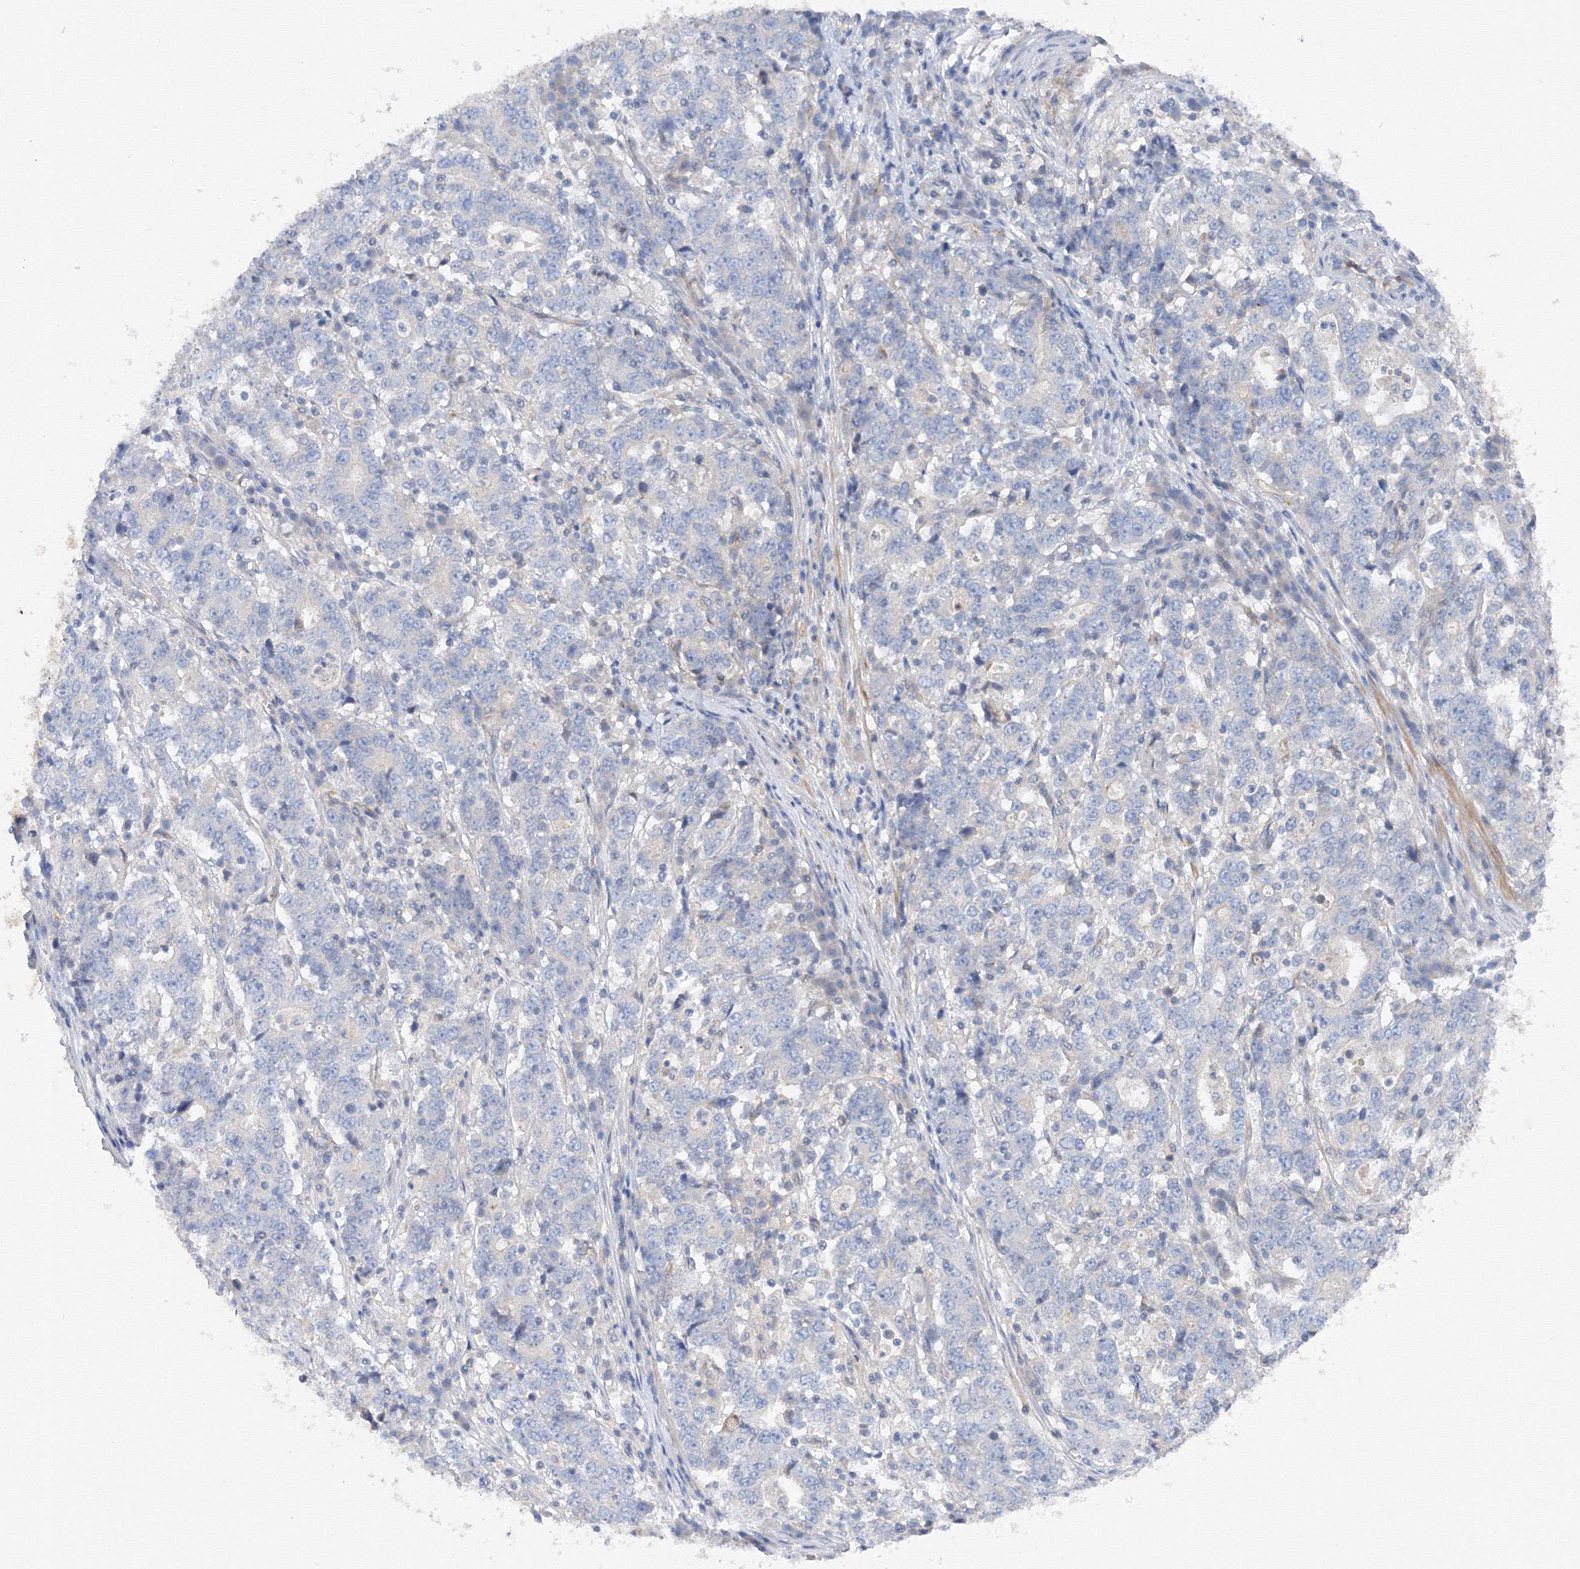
{"staining": {"intensity": "negative", "quantity": "none", "location": "none"}, "tissue": "stomach cancer", "cell_type": "Tumor cells", "image_type": "cancer", "snomed": [{"axis": "morphology", "description": "Adenocarcinoma, NOS"}, {"axis": "topography", "description": "Stomach"}], "caption": "Tumor cells are negative for brown protein staining in stomach cancer.", "gene": "DIS3L2", "patient": {"sex": "male", "age": 59}}